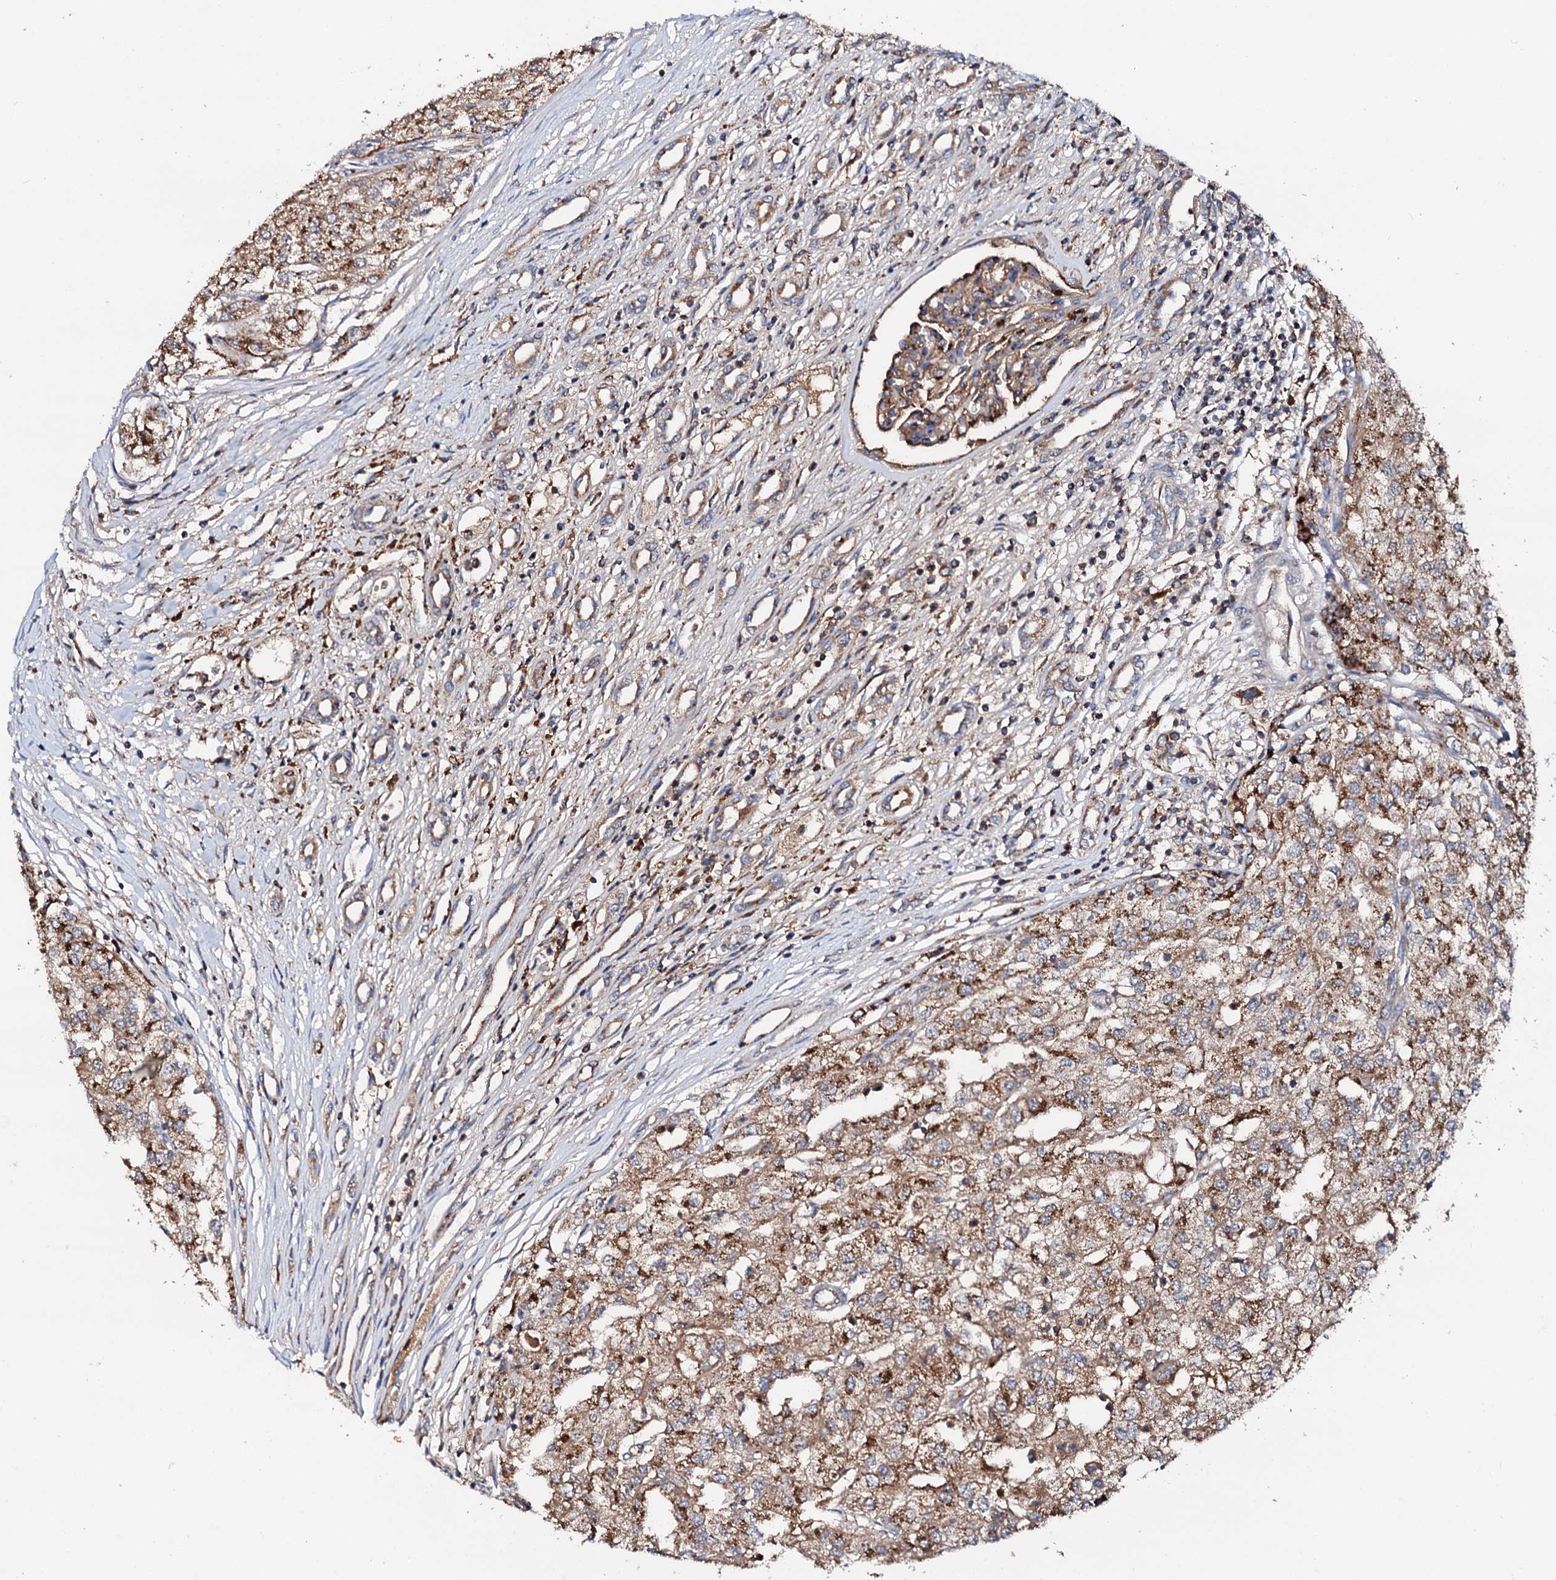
{"staining": {"intensity": "moderate", "quantity": ">75%", "location": "cytoplasmic/membranous"}, "tissue": "renal cancer", "cell_type": "Tumor cells", "image_type": "cancer", "snomed": [{"axis": "morphology", "description": "Adenocarcinoma, NOS"}, {"axis": "topography", "description": "Kidney"}], "caption": "Moderate cytoplasmic/membranous positivity is seen in approximately >75% of tumor cells in renal adenocarcinoma. Nuclei are stained in blue.", "gene": "ST3GAL1", "patient": {"sex": "female", "age": 54}}